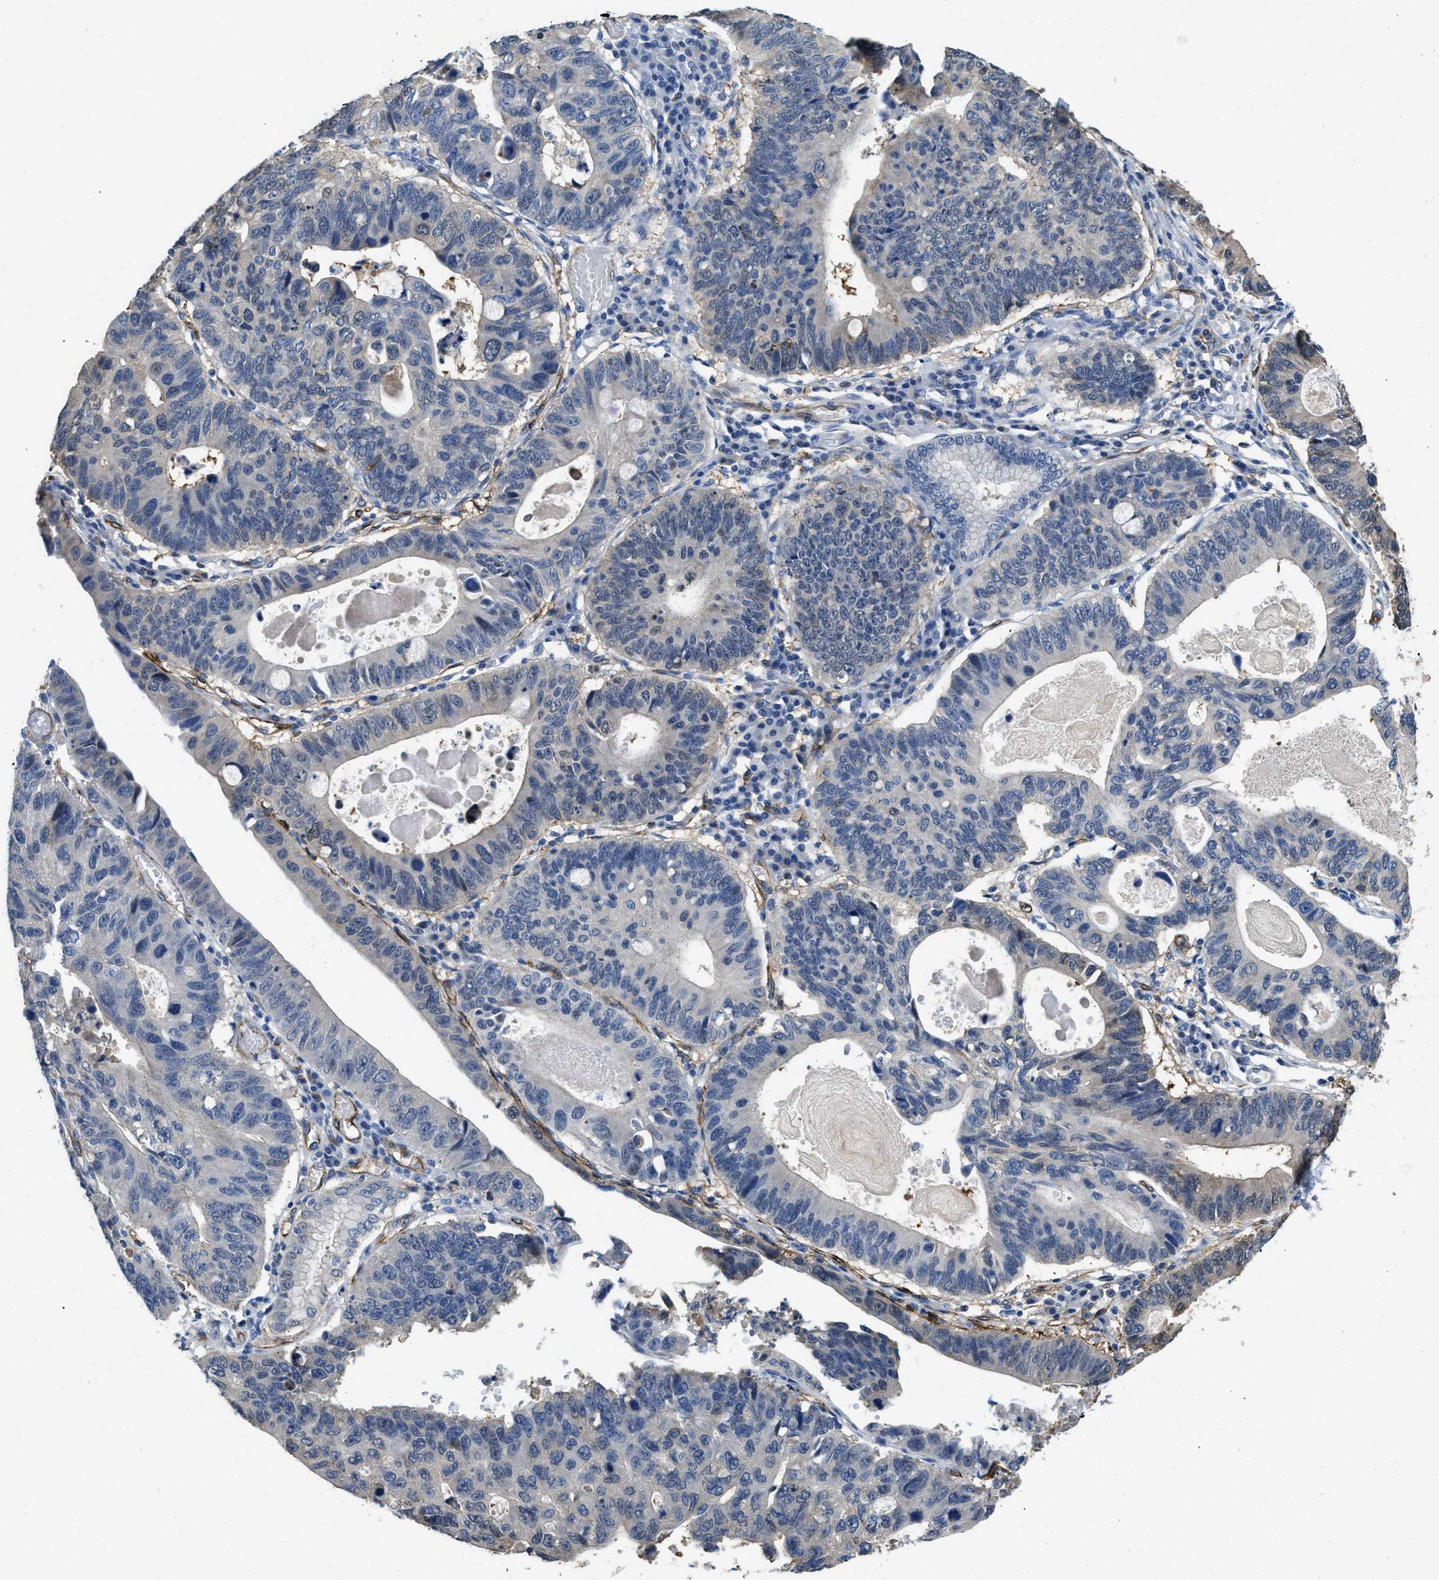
{"staining": {"intensity": "negative", "quantity": "none", "location": "none"}, "tissue": "stomach cancer", "cell_type": "Tumor cells", "image_type": "cancer", "snomed": [{"axis": "morphology", "description": "Adenocarcinoma, NOS"}, {"axis": "topography", "description": "Stomach"}], "caption": "An image of human stomach adenocarcinoma is negative for staining in tumor cells.", "gene": "SPEG", "patient": {"sex": "male", "age": 59}}